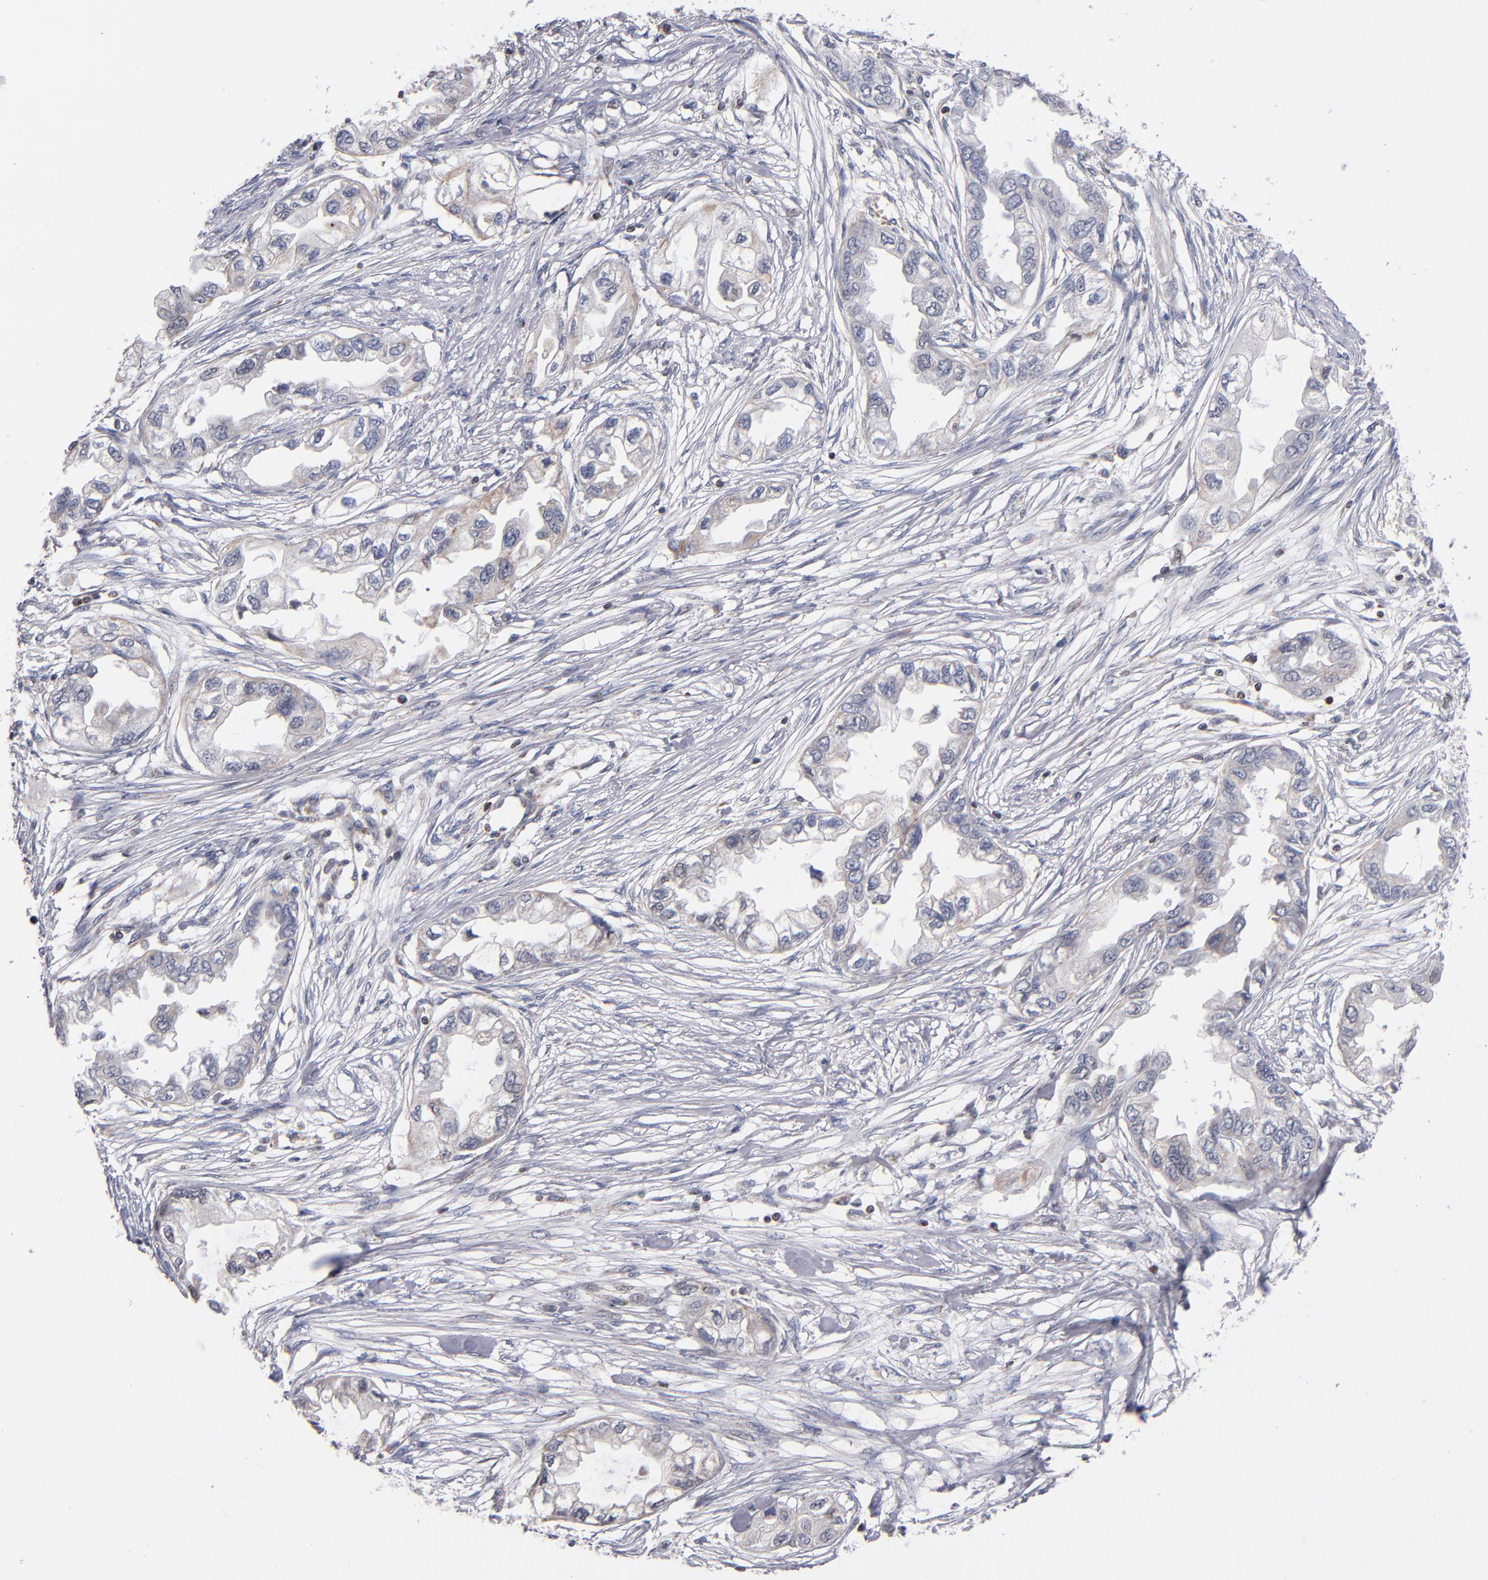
{"staining": {"intensity": "weak", "quantity": "<25%", "location": "cytoplasmic/membranous"}, "tissue": "endometrial cancer", "cell_type": "Tumor cells", "image_type": "cancer", "snomed": [{"axis": "morphology", "description": "Adenocarcinoma, NOS"}, {"axis": "topography", "description": "Endometrium"}], "caption": "This is a image of immunohistochemistry (IHC) staining of endometrial cancer (adenocarcinoma), which shows no expression in tumor cells. (DAB IHC, high magnification).", "gene": "ODF2", "patient": {"sex": "female", "age": 67}}